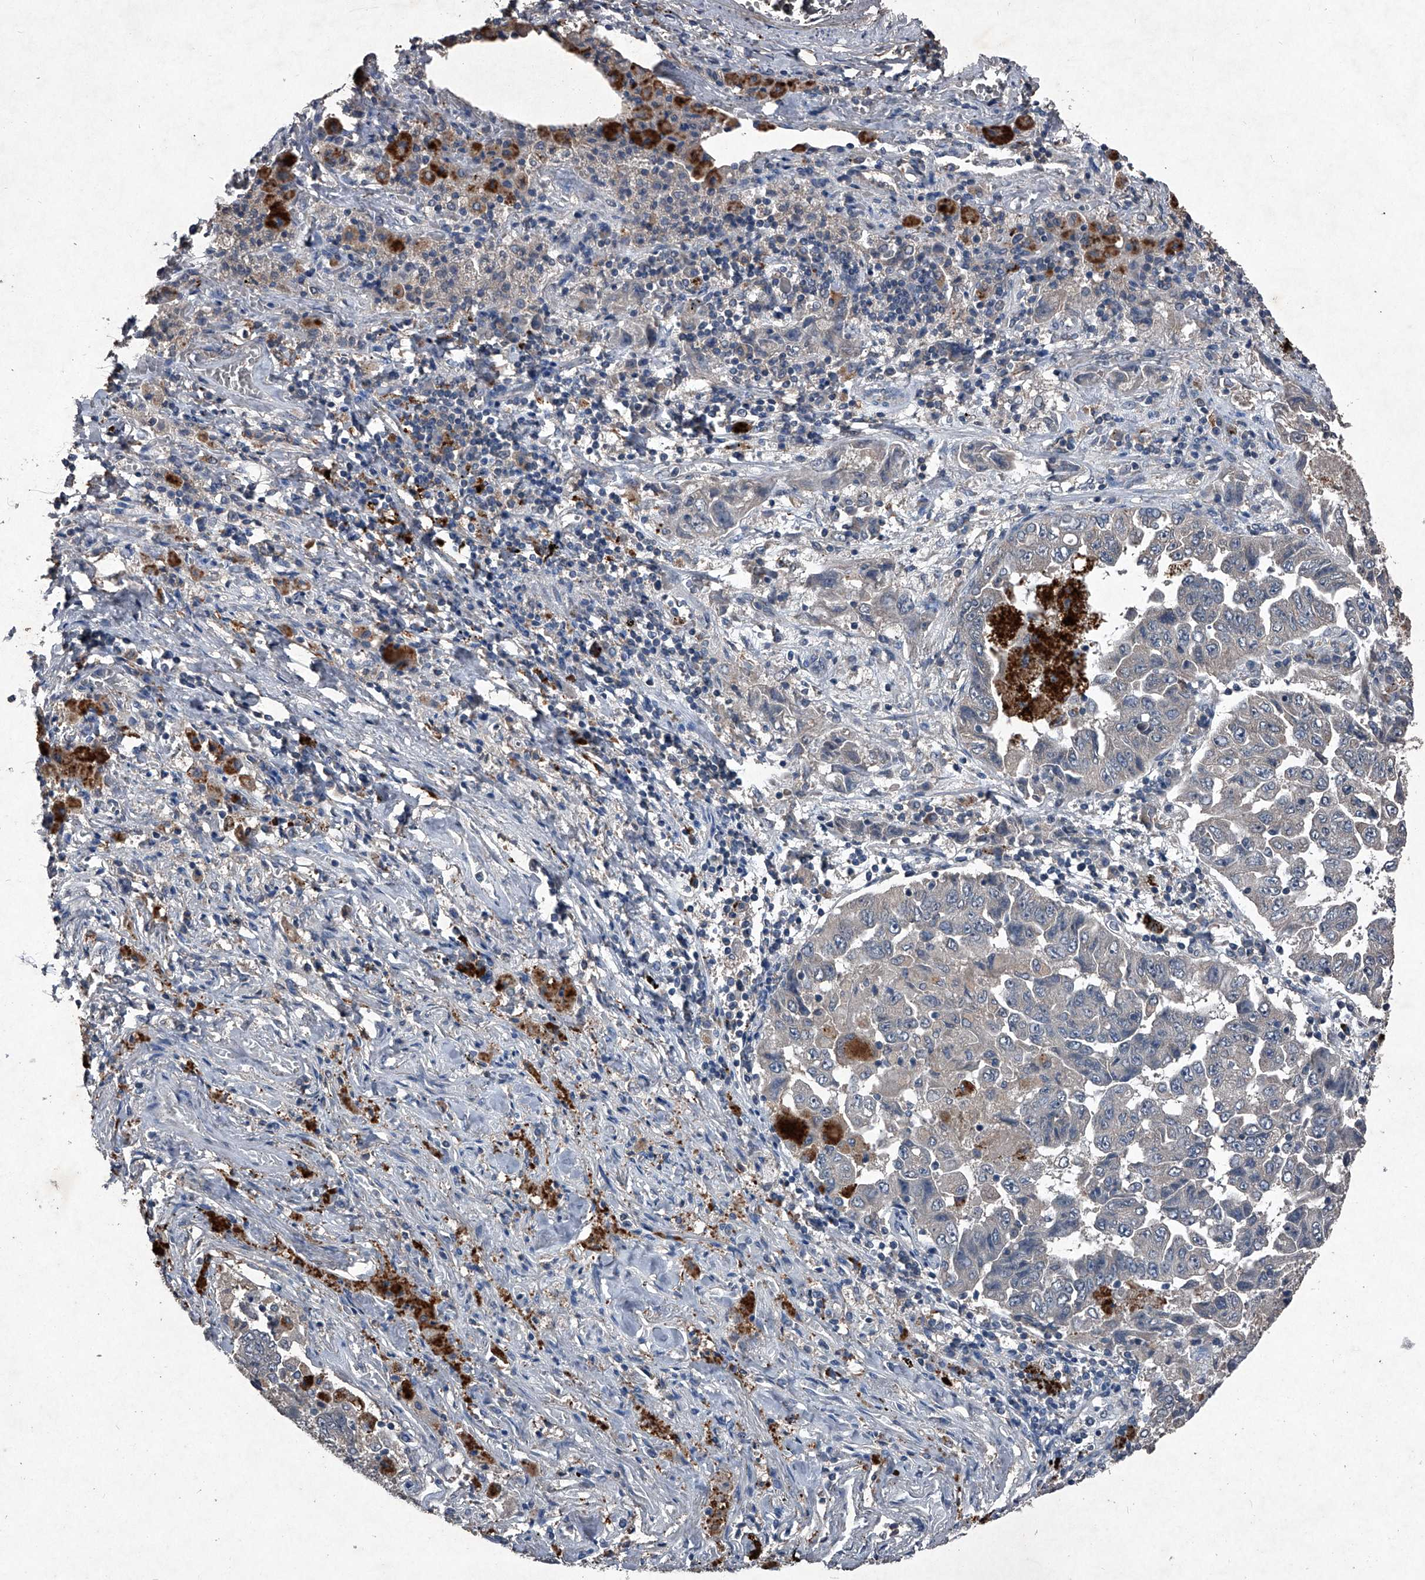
{"staining": {"intensity": "negative", "quantity": "none", "location": "none"}, "tissue": "lung cancer", "cell_type": "Tumor cells", "image_type": "cancer", "snomed": [{"axis": "morphology", "description": "Adenocarcinoma, NOS"}, {"axis": "topography", "description": "Lung"}], "caption": "DAB (3,3'-diaminobenzidine) immunohistochemical staining of human lung adenocarcinoma reveals no significant staining in tumor cells.", "gene": "MAPKAP1", "patient": {"sex": "female", "age": 51}}